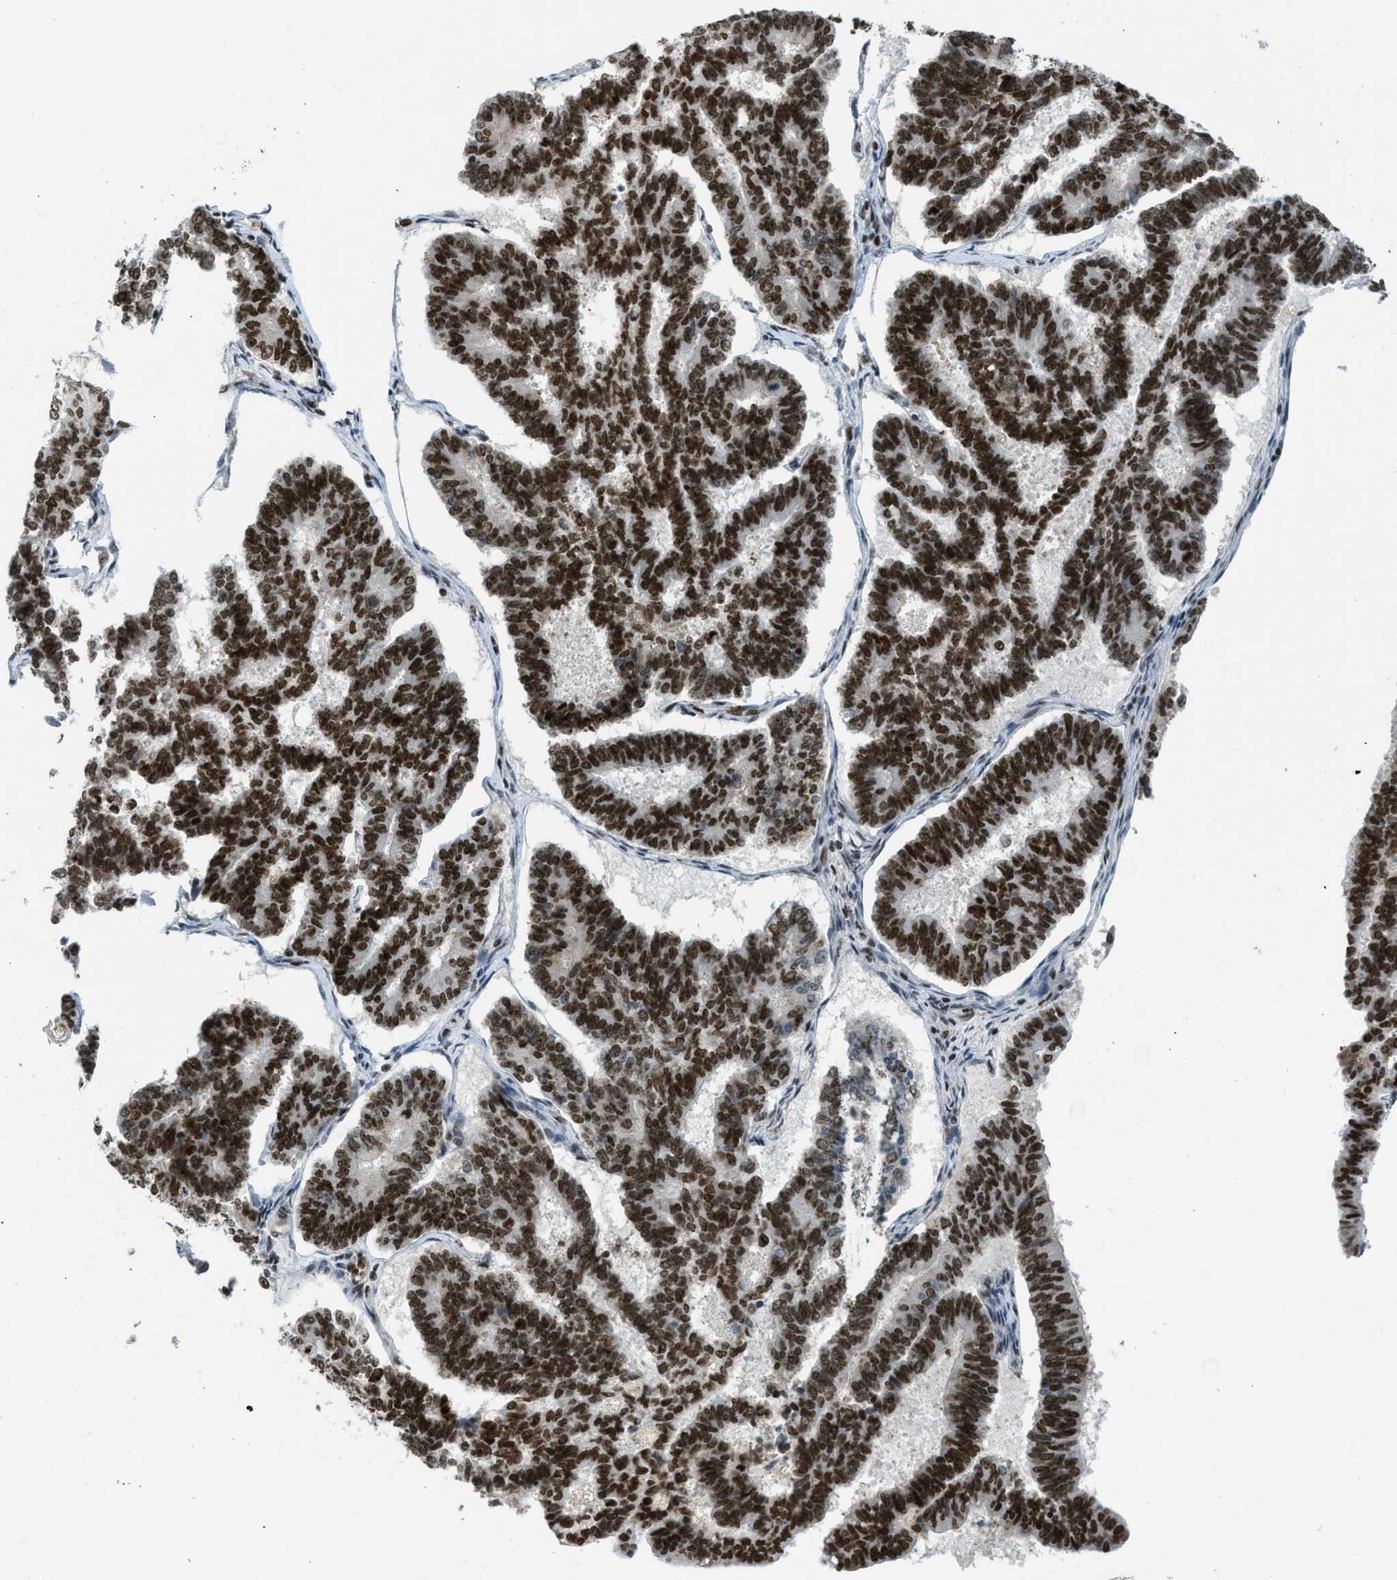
{"staining": {"intensity": "strong", "quantity": ">75%", "location": "nuclear"}, "tissue": "endometrial cancer", "cell_type": "Tumor cells", "image_type": "cancer", "snomed": [{"axis": "morphology", "description": "Adenocarcinoma, NOS"}, {"axis": "topography", "description": "Endometrium"}], "caption": "Immunohistochemistry (IHC) (DAB) staining of human endometrial adenocarcinoma exhibits strong nuclear protein staining in approximately >75% of tumor cells. Using DAB (brown) and hematoxylin (blue) stains, captured at high magnification using brightfield microscopy.", "gene": "URB1", "patient": {"sex": "female", "age": 70}}